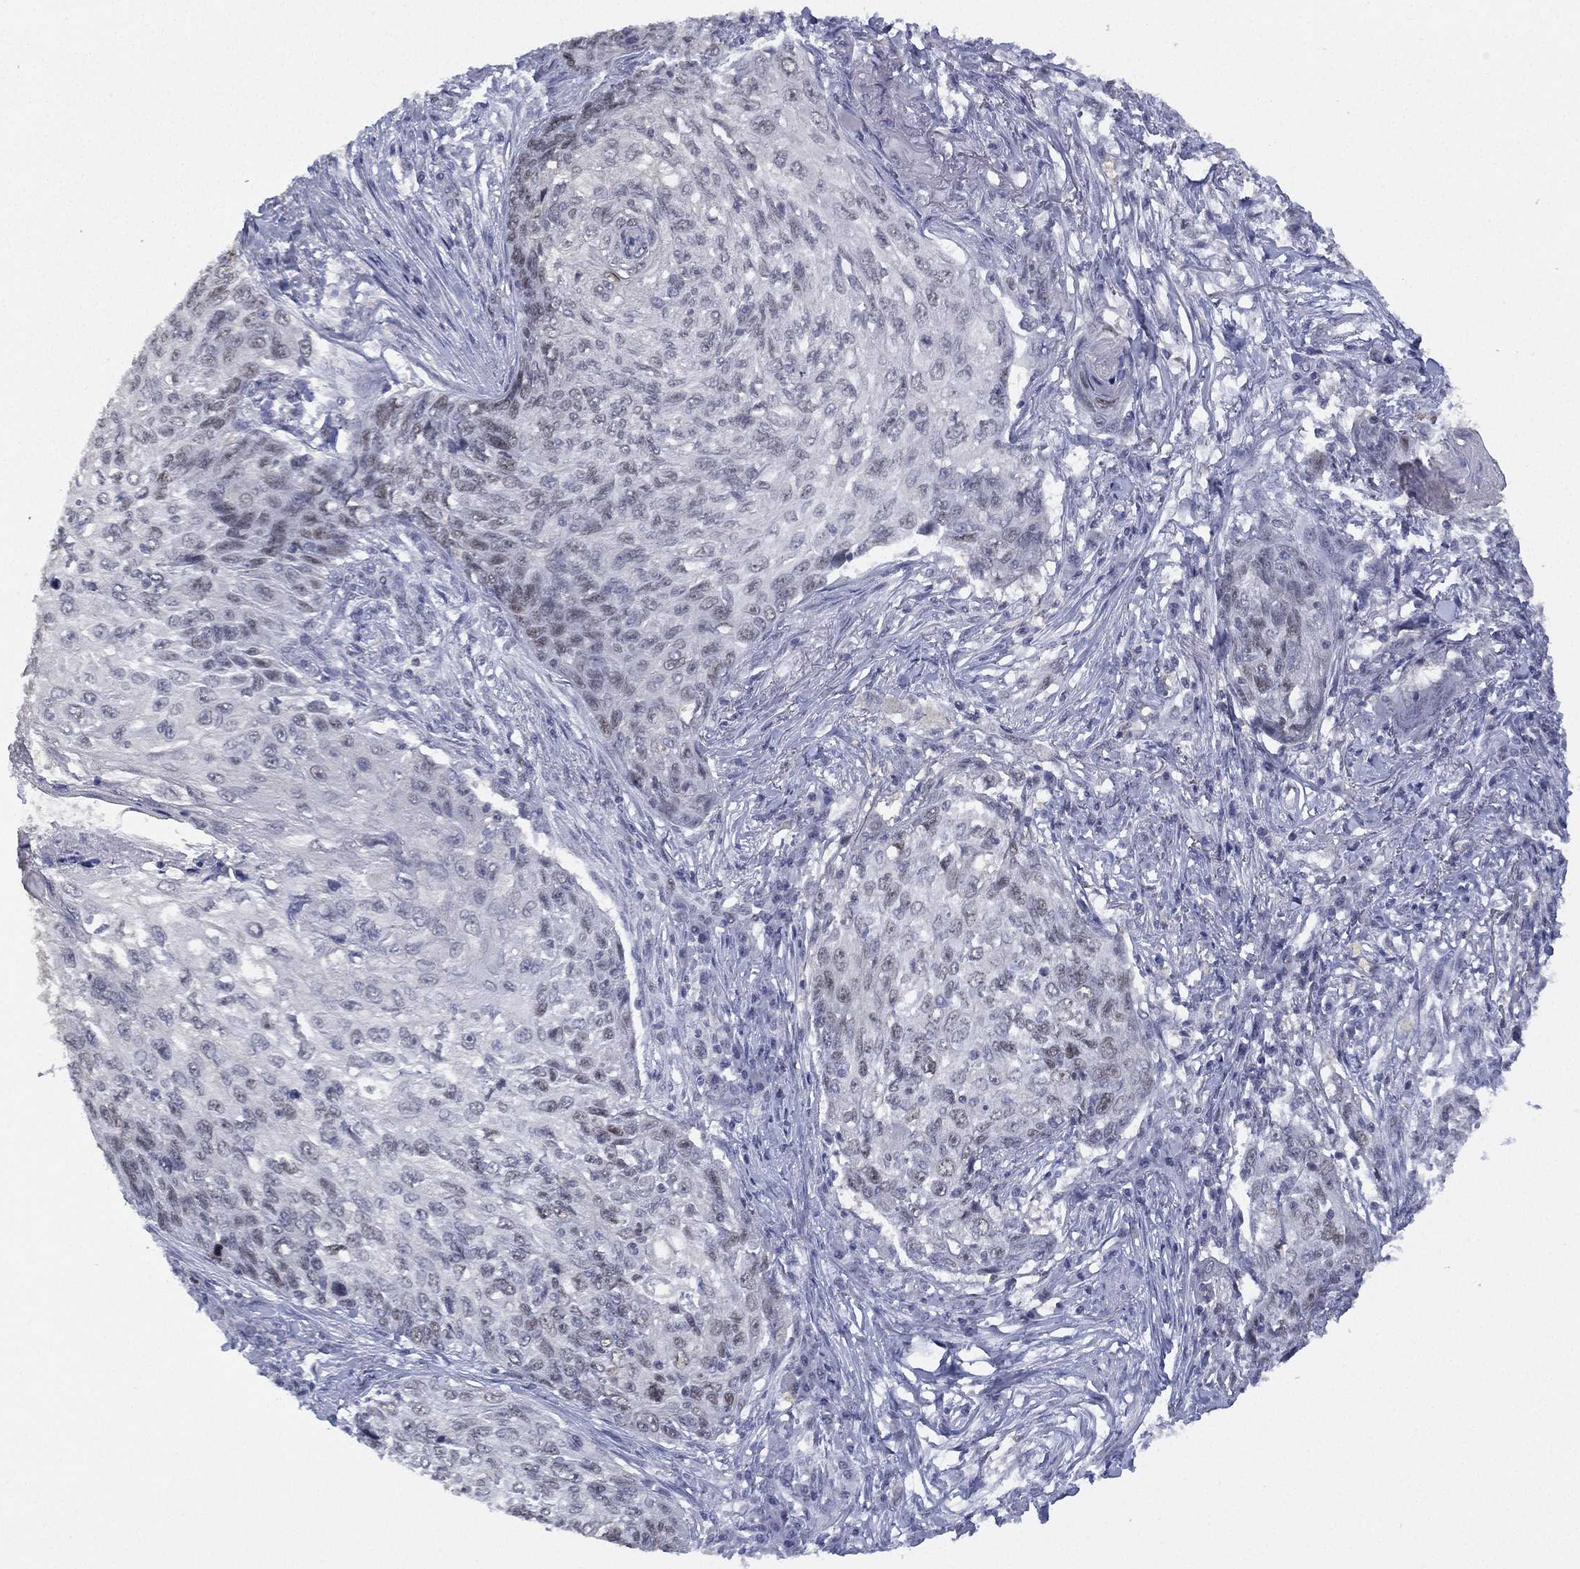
{"staining": {"intensity": "negative", "quantity": "none", "location": "none"}, "tissue": "skin cancer", "cell_type": "Tumor cells", "image_type": "cancer", "snomed": [{"axis": "morphology", "description": "Squamous cell carcinoma, NOS"}, {"axis": "topography", "description": "Skin"}], "caption": "A high-resolution micrograph shows immunohistochemistry staining of skin cancer (squamous cell carcinoma), which demonstrates no significant staining in tumor cells.", "gene": "ZNF711", "patient": {"sex": "male", "age": 92}}